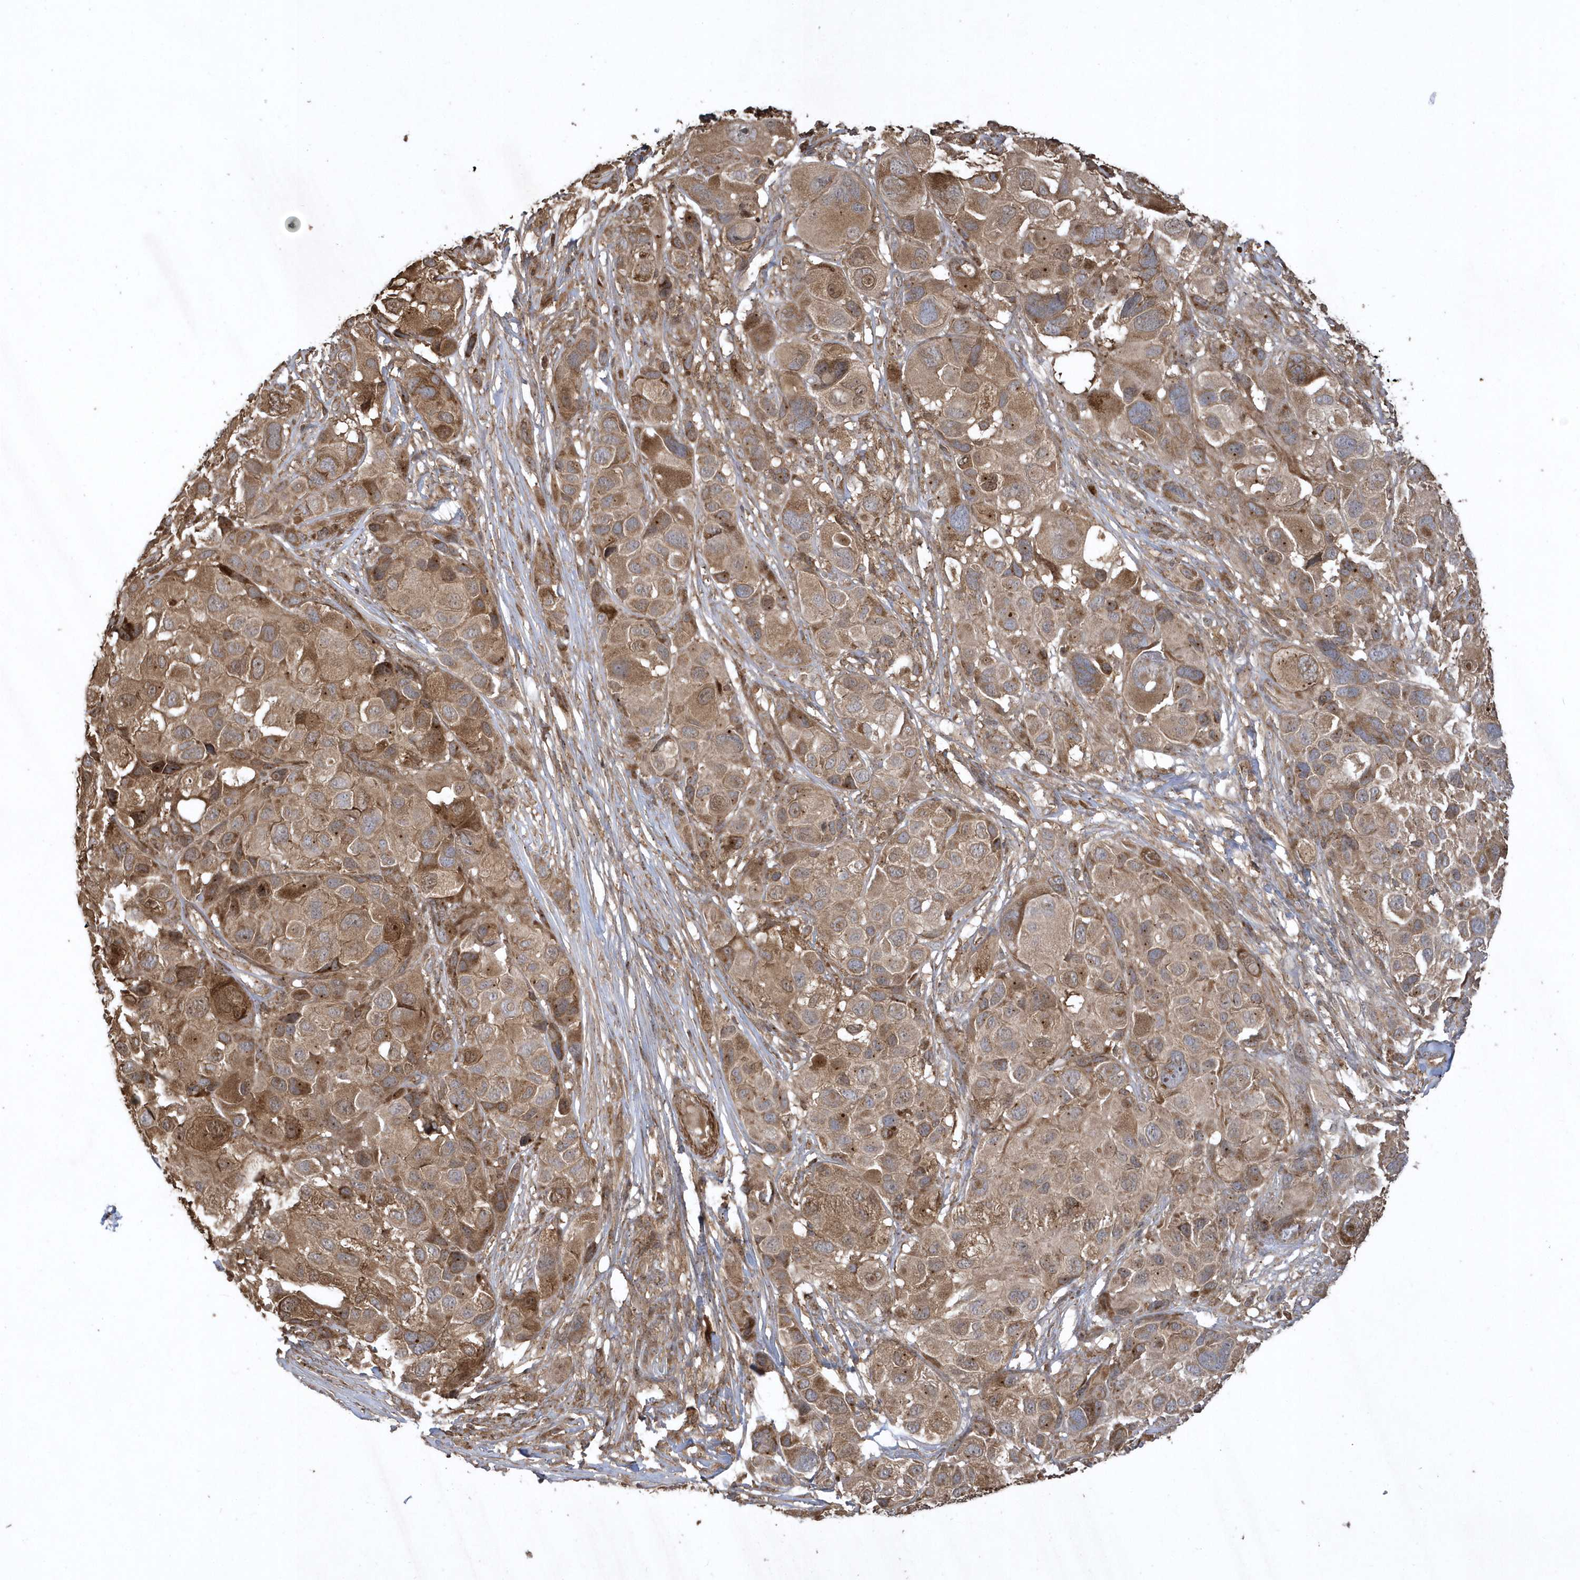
{"staining": {"intensity": "moderate", "quantity": "25%-75%", "location": "cytoplasmic/membranous,nuclear"}, "tissue": "melanoma", "cell_type": "Tumor cells", "image_type": "cancer", "snomed": [{"axis": "morphology", "description": "Malignant melanoma, NOS"}, {"axis": "topography", "description": "Skin of trunk"}], "caption": "IHC of malignant melanoma displays medium levels of moderate cytoplasmic/membranous and nuclear expression in about 25%-75% of tumor cells.", "gene": "SENP8", "patient": {"sex": "male", "age": 71}}